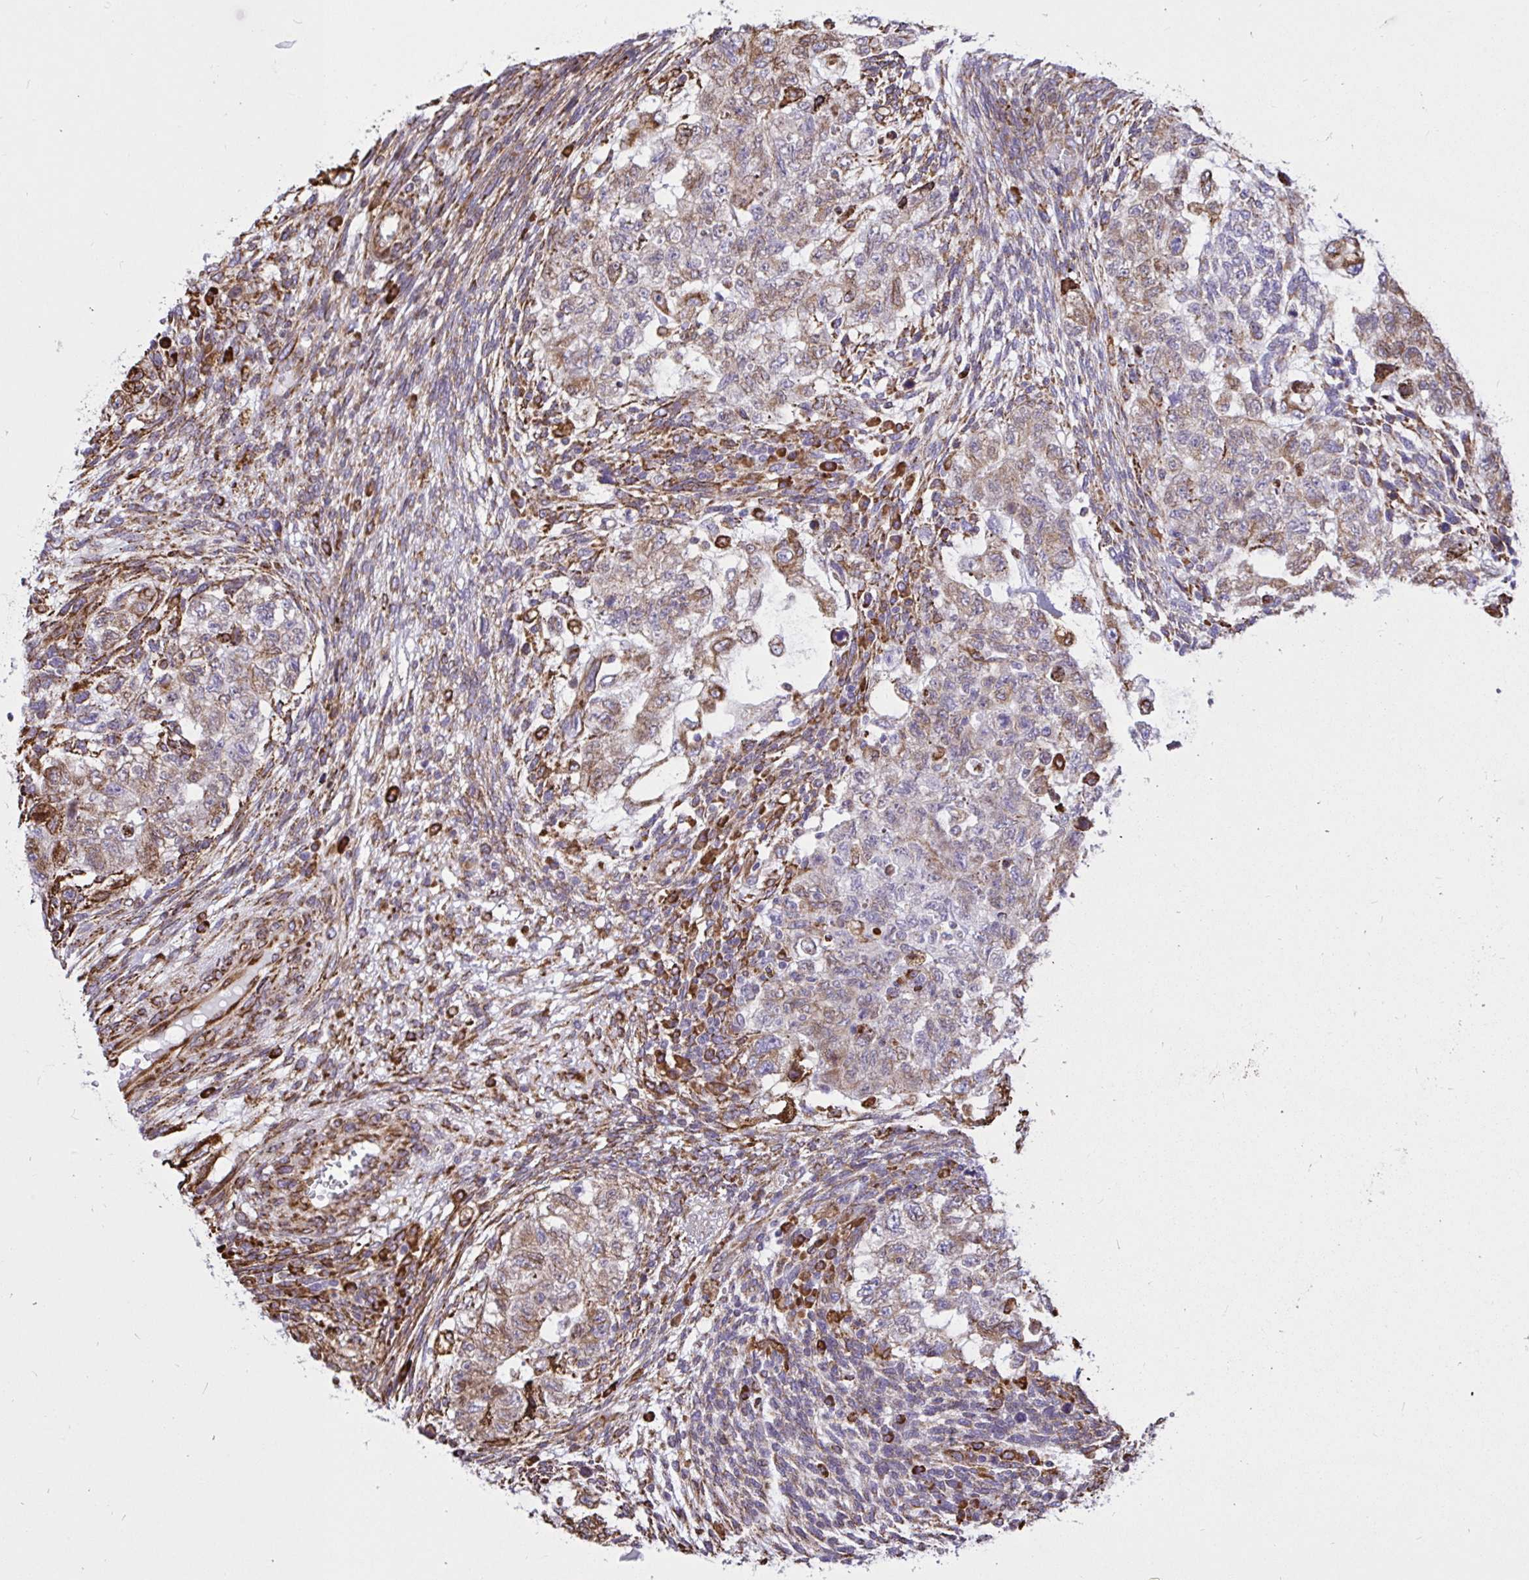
{"staining": {"intensity": "weak", "quantity": ">75%", "location": "cytoplasmic/membranous"}, "tissue": "testis cancer", "cell_type": "Tumor cells", "image_type": "cancer", "snomed": [{"axis": "morphology", "description": "Normal tissue, NOS"}, {"axis": "morphology", "description": "Carcinoma, Embryonal, NOS"}, {"axis": "topography", "description": "Testis"}], "caption": "Testis embryonal carcinoma stained with a protein marker demonstrates weak staining in tumor cells.", "gene": "CLGN", "patient": {"sex": "male", "age": 36}}